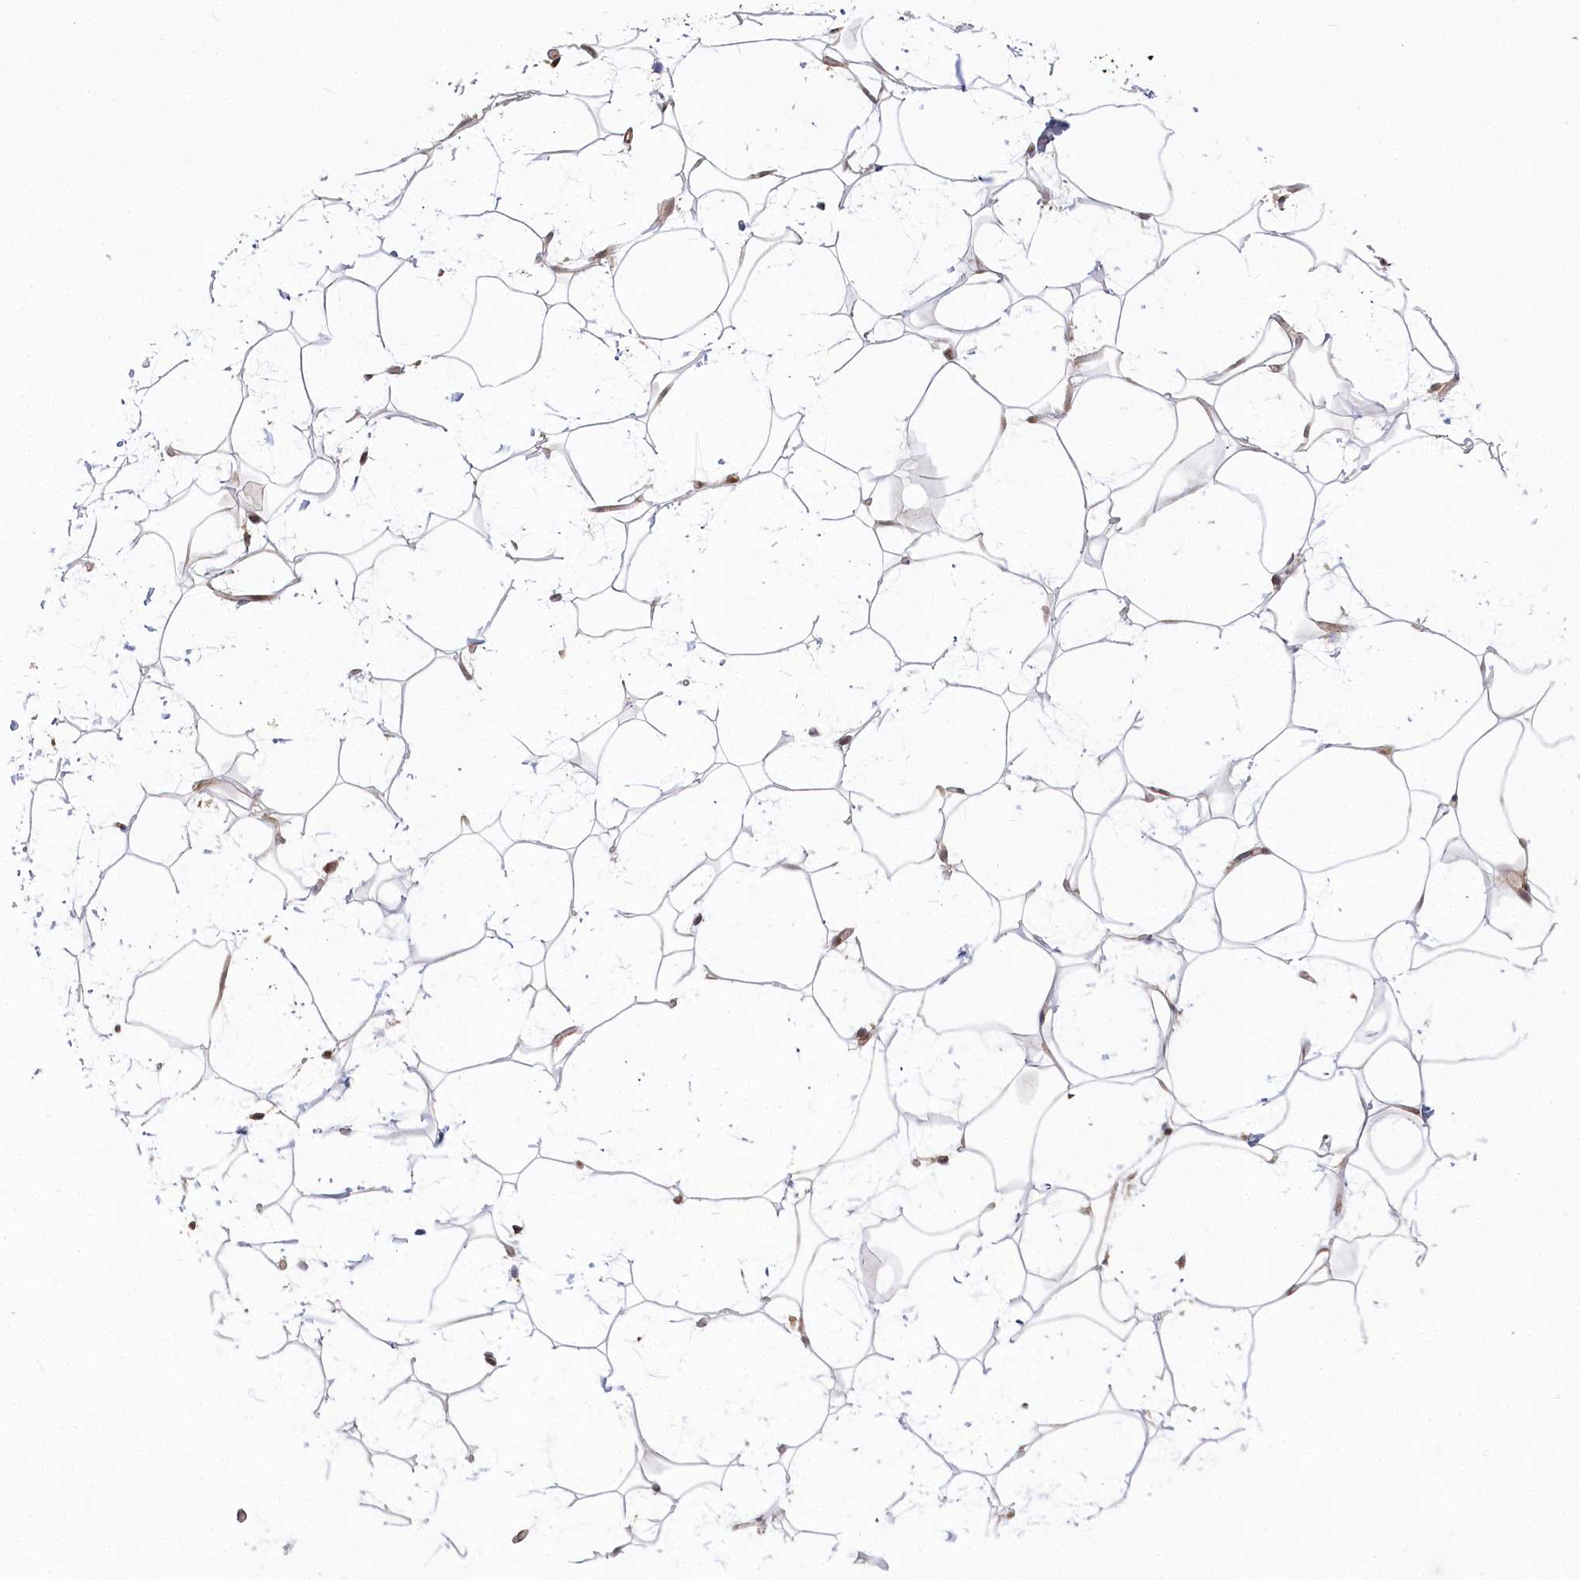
{"staining": {"intensity": "weak", "quantity": "<25%", "location": "cytoplasmic/membranous"}, "tissue": "adipose tissue", "cell_type": "Adipocytes", "image_type": "normal", "snomed": [{"axis": "morphology", "description": "Normal tissue, NOS"}, {"axis": "topography", "description": "Breast"}], "caption": "Immunohistochemistry (IHC) histopathology image of normal human adipose tissue stained for a protein (brown), which shows no expression in adipocytes.", "gene": "CEP70", "patient": {"sex": "female", "age": 26}}